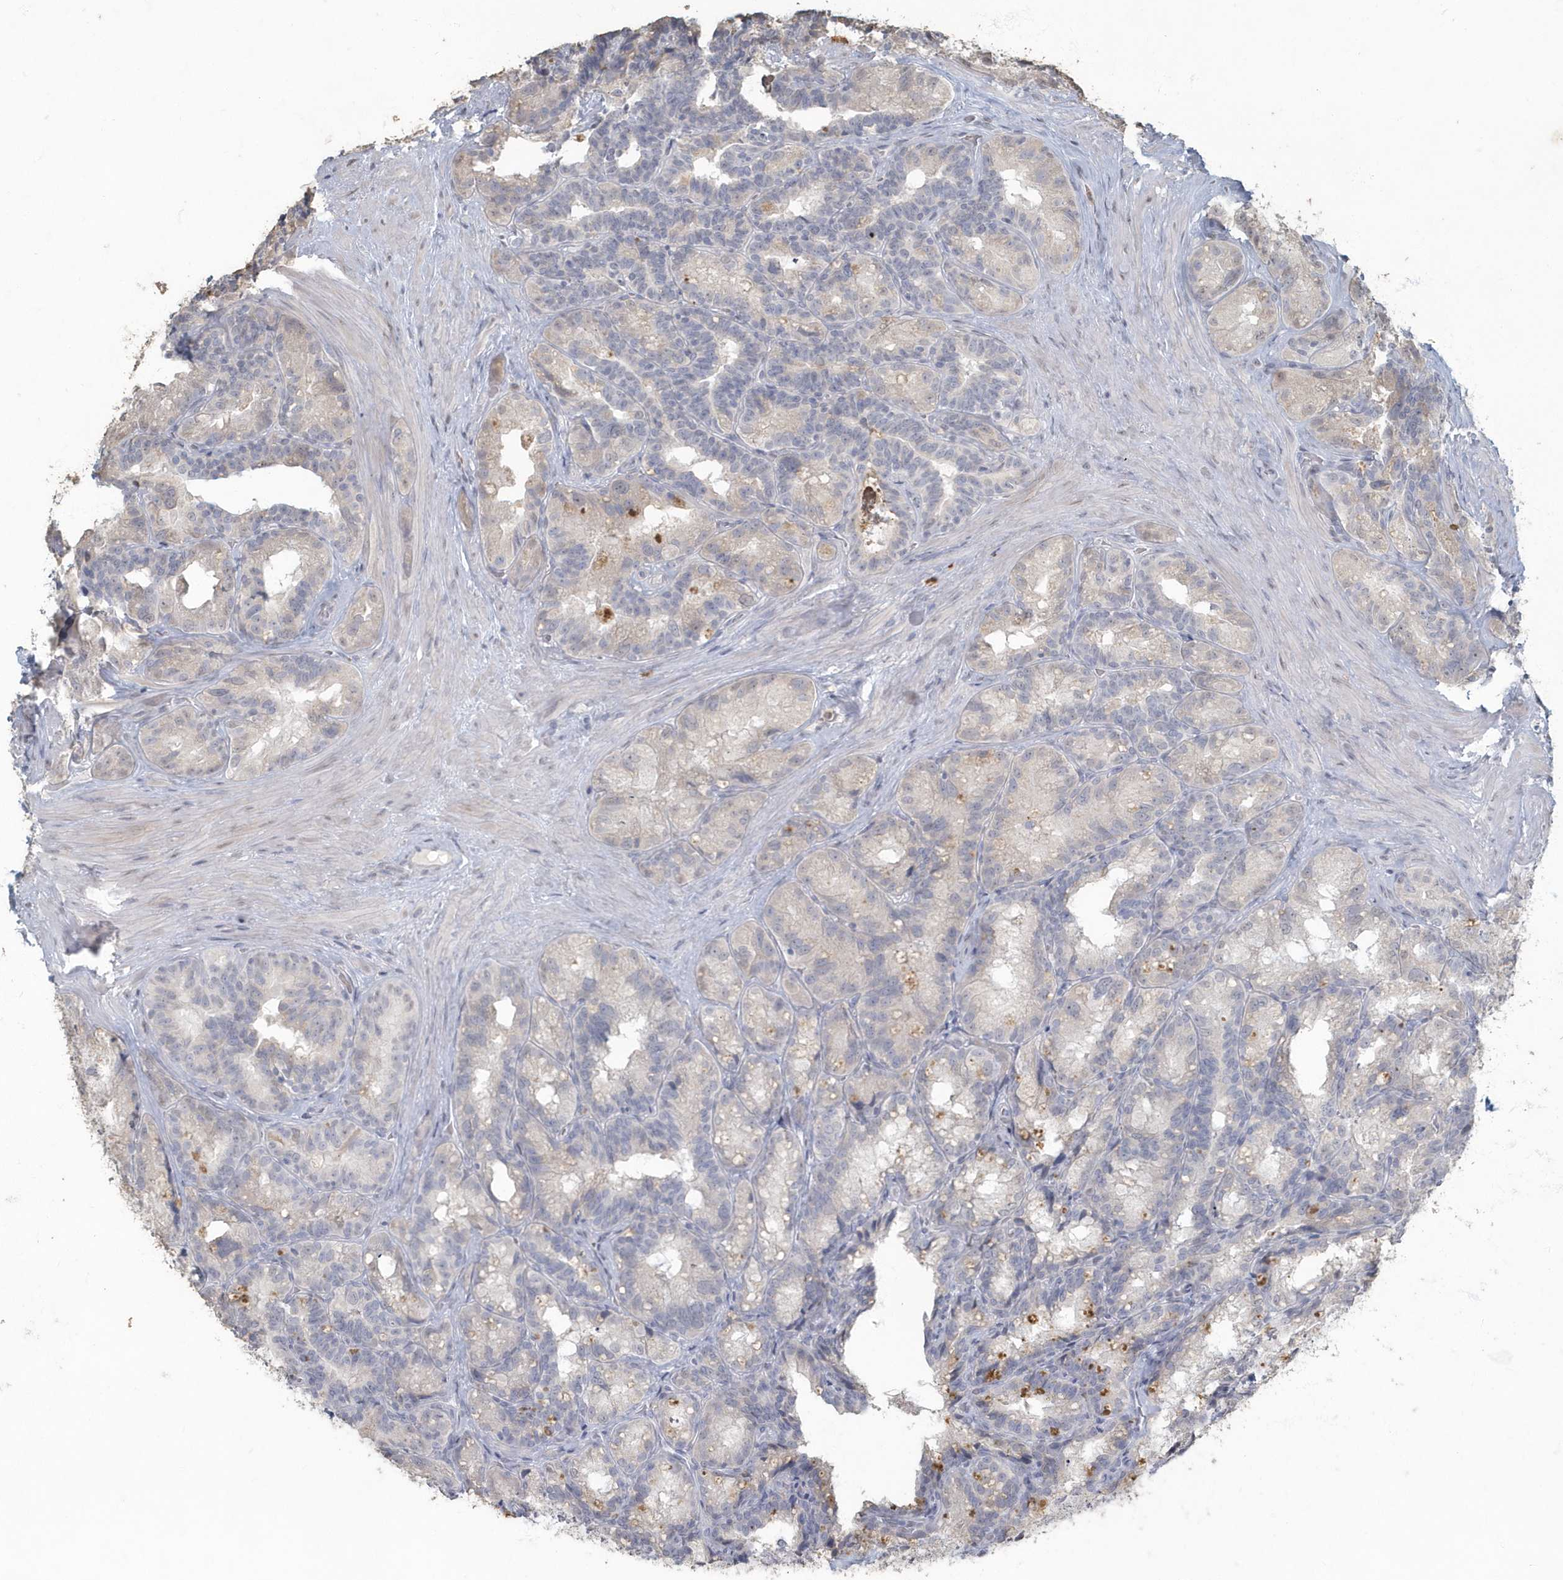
{"staining": {"intensity": "negative", "quantity": "none", "location": "none"}, "tissue": "seminal vesicle", "cell_type": "Glandular cells", "image_type": "normal", "snomed": [{"axis": "morphology", "description": "Normal tissue, NOS"}, {"axis": "topography", "description": "Seminal veicle"}], "caption": "This is an immunohistochemistry (IHC) micrograph of benign human seminal vesicle. There is no positivity in glandular cells.", "gene": "MYOT", "patient": {"sex": "male", "age": 60}}